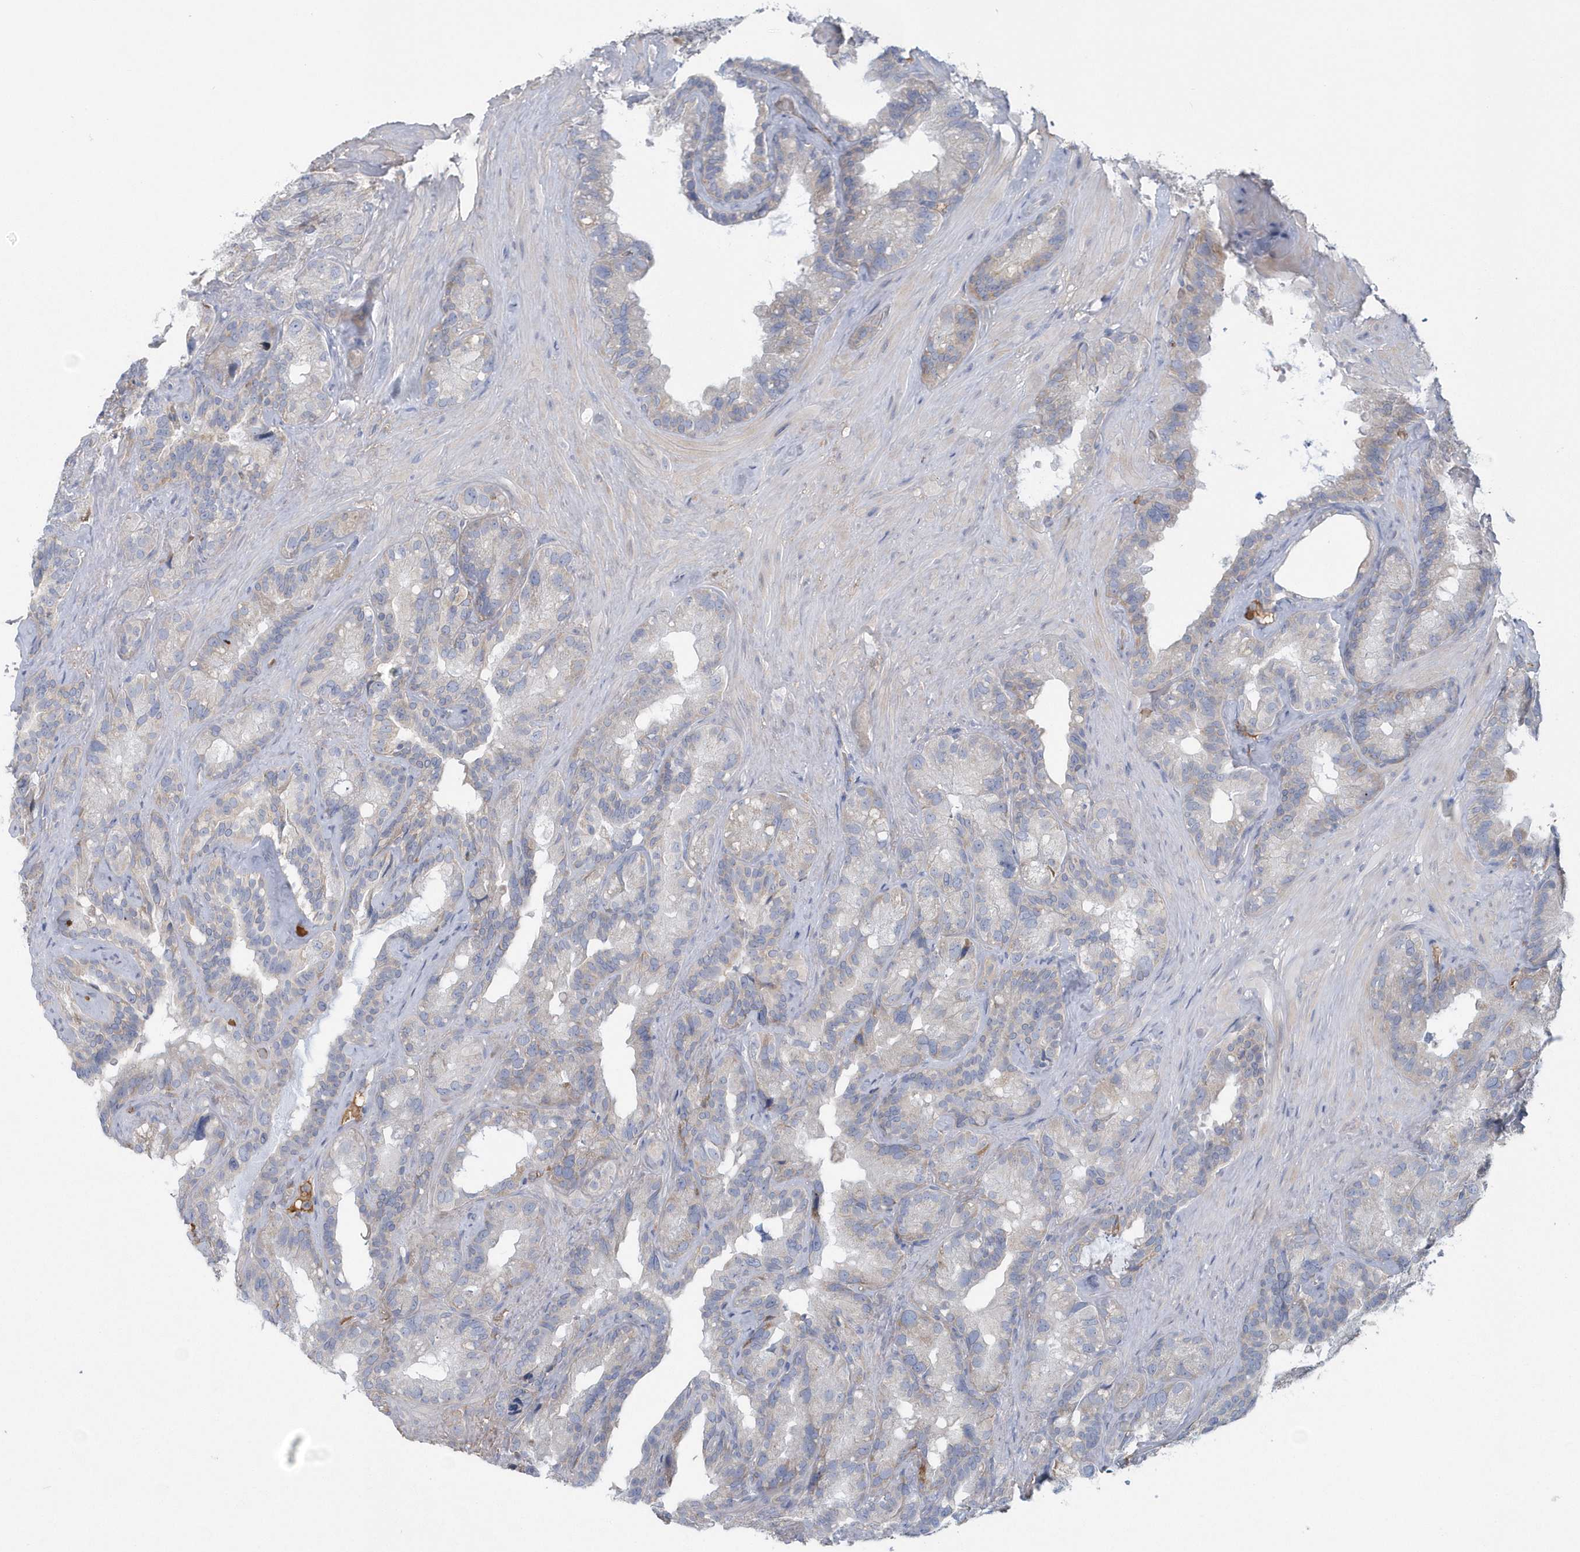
{"staining": {"intensity": "negative", "quantity": "none", "location": "none"}, "tissue": "seminal vesicle", "cell_type": "Glandular cells", "image_type": "normal", "snomed": [{"axis": "morphology", "description": "Normal tissue, NOS"}, {"axis": "topography", "description": "Prostate"}, {"axis": "topography", "description": "Seminal veicle"}], "caption": "Immunohistochemical staining of benign seminal vesicle exhibits no significant staining in glandular cells.", "gene": "SPATA18", "patient": {"sex": "male", "age": 68}}